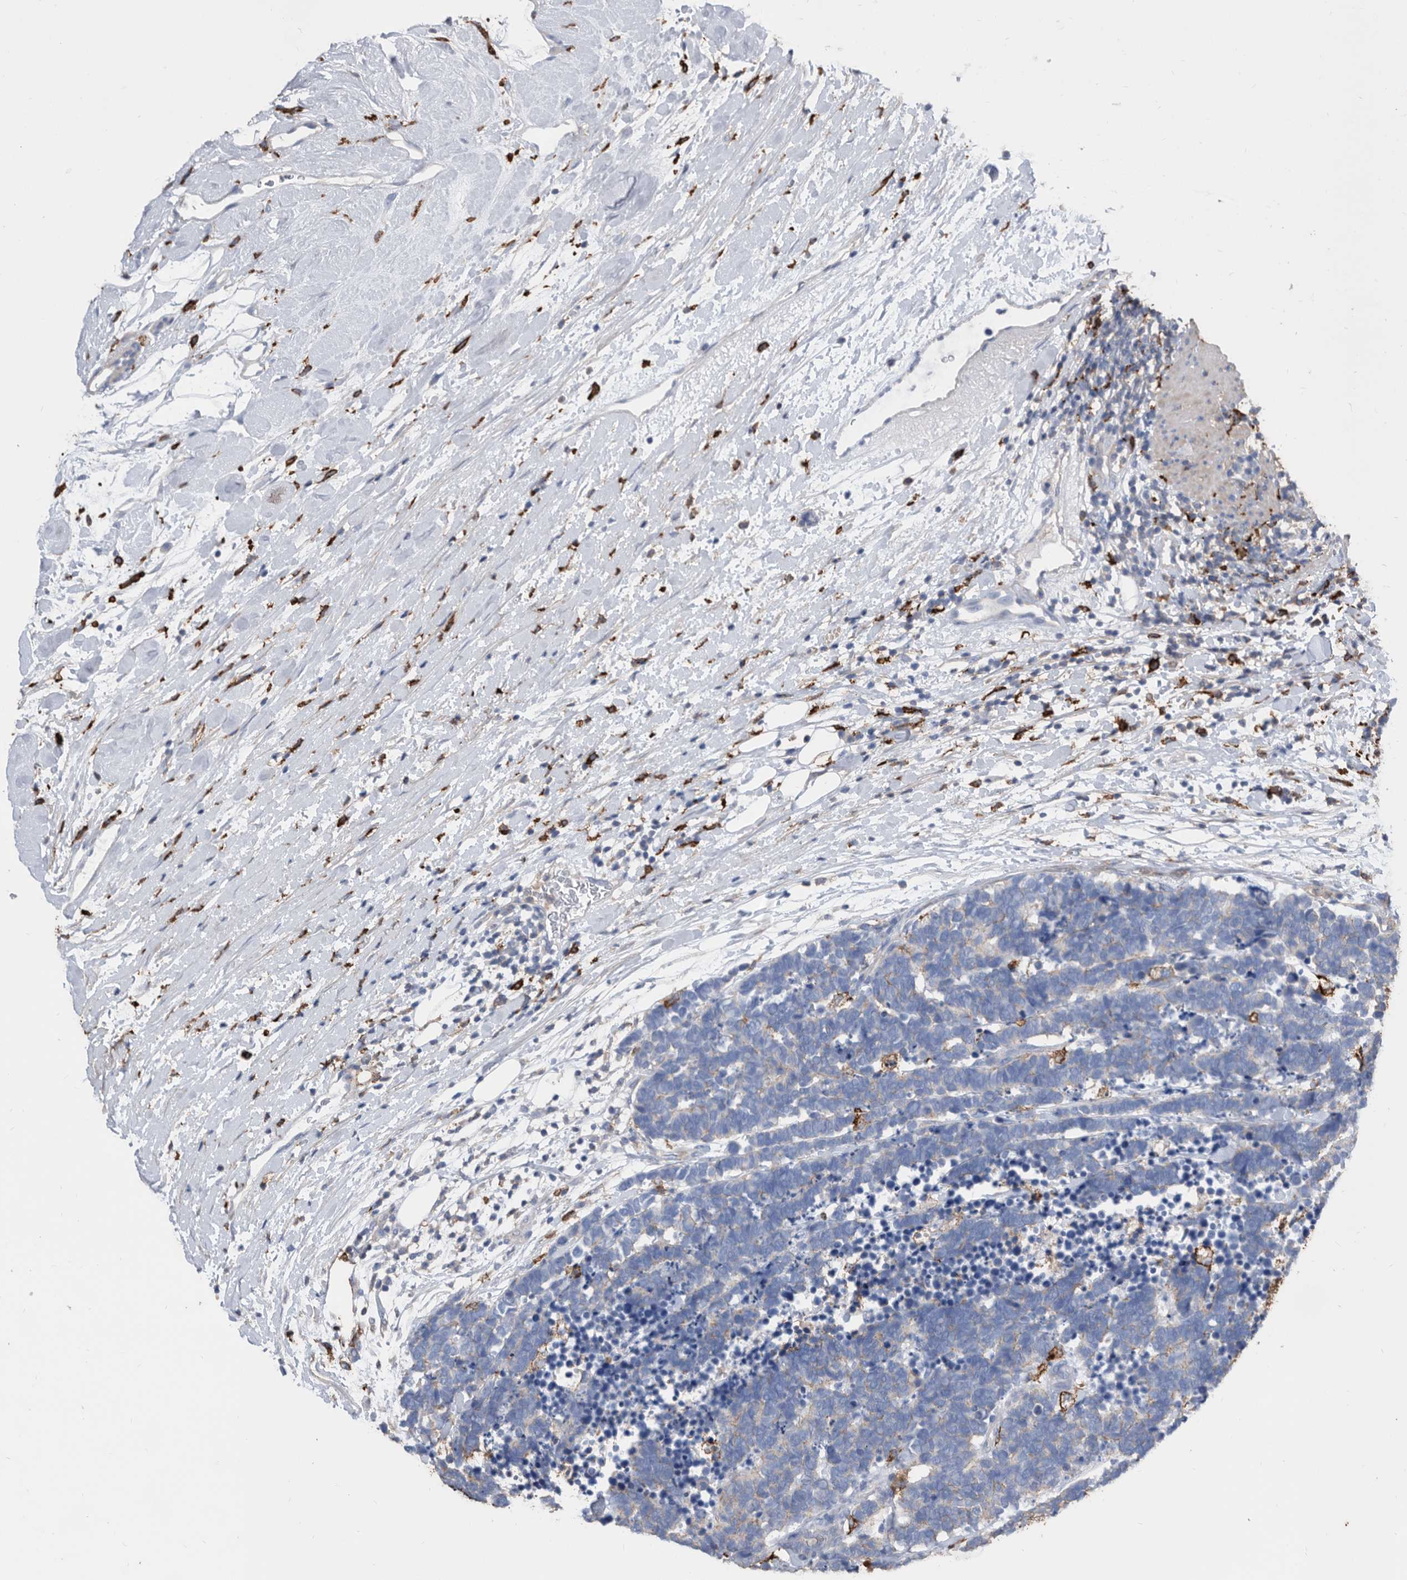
{"staining": {"intensity": "weak", "quantity": ">75%", "location": "cytoplasmic/membranous"}, "tissue": "carcinoid", "cell_type": "Tumor cells", "image_type": "cancer", "snomed": [{"axis": "morphology", "description": "Carcinoma, NOS"}, {"axis": "morphology", "description": "Carcinoid, malignant, NOS"}, {"axis": "topography", "description": "Urinary bladder"}], "caption": "Immunohistochemical staining of malignant carcinoid displays low levels of weak cytoplasmic/membranous staining in approximately >75% of tumor cells.", "gene": "MS4A4A", "patient": {"sex": "male", "age": 57}}